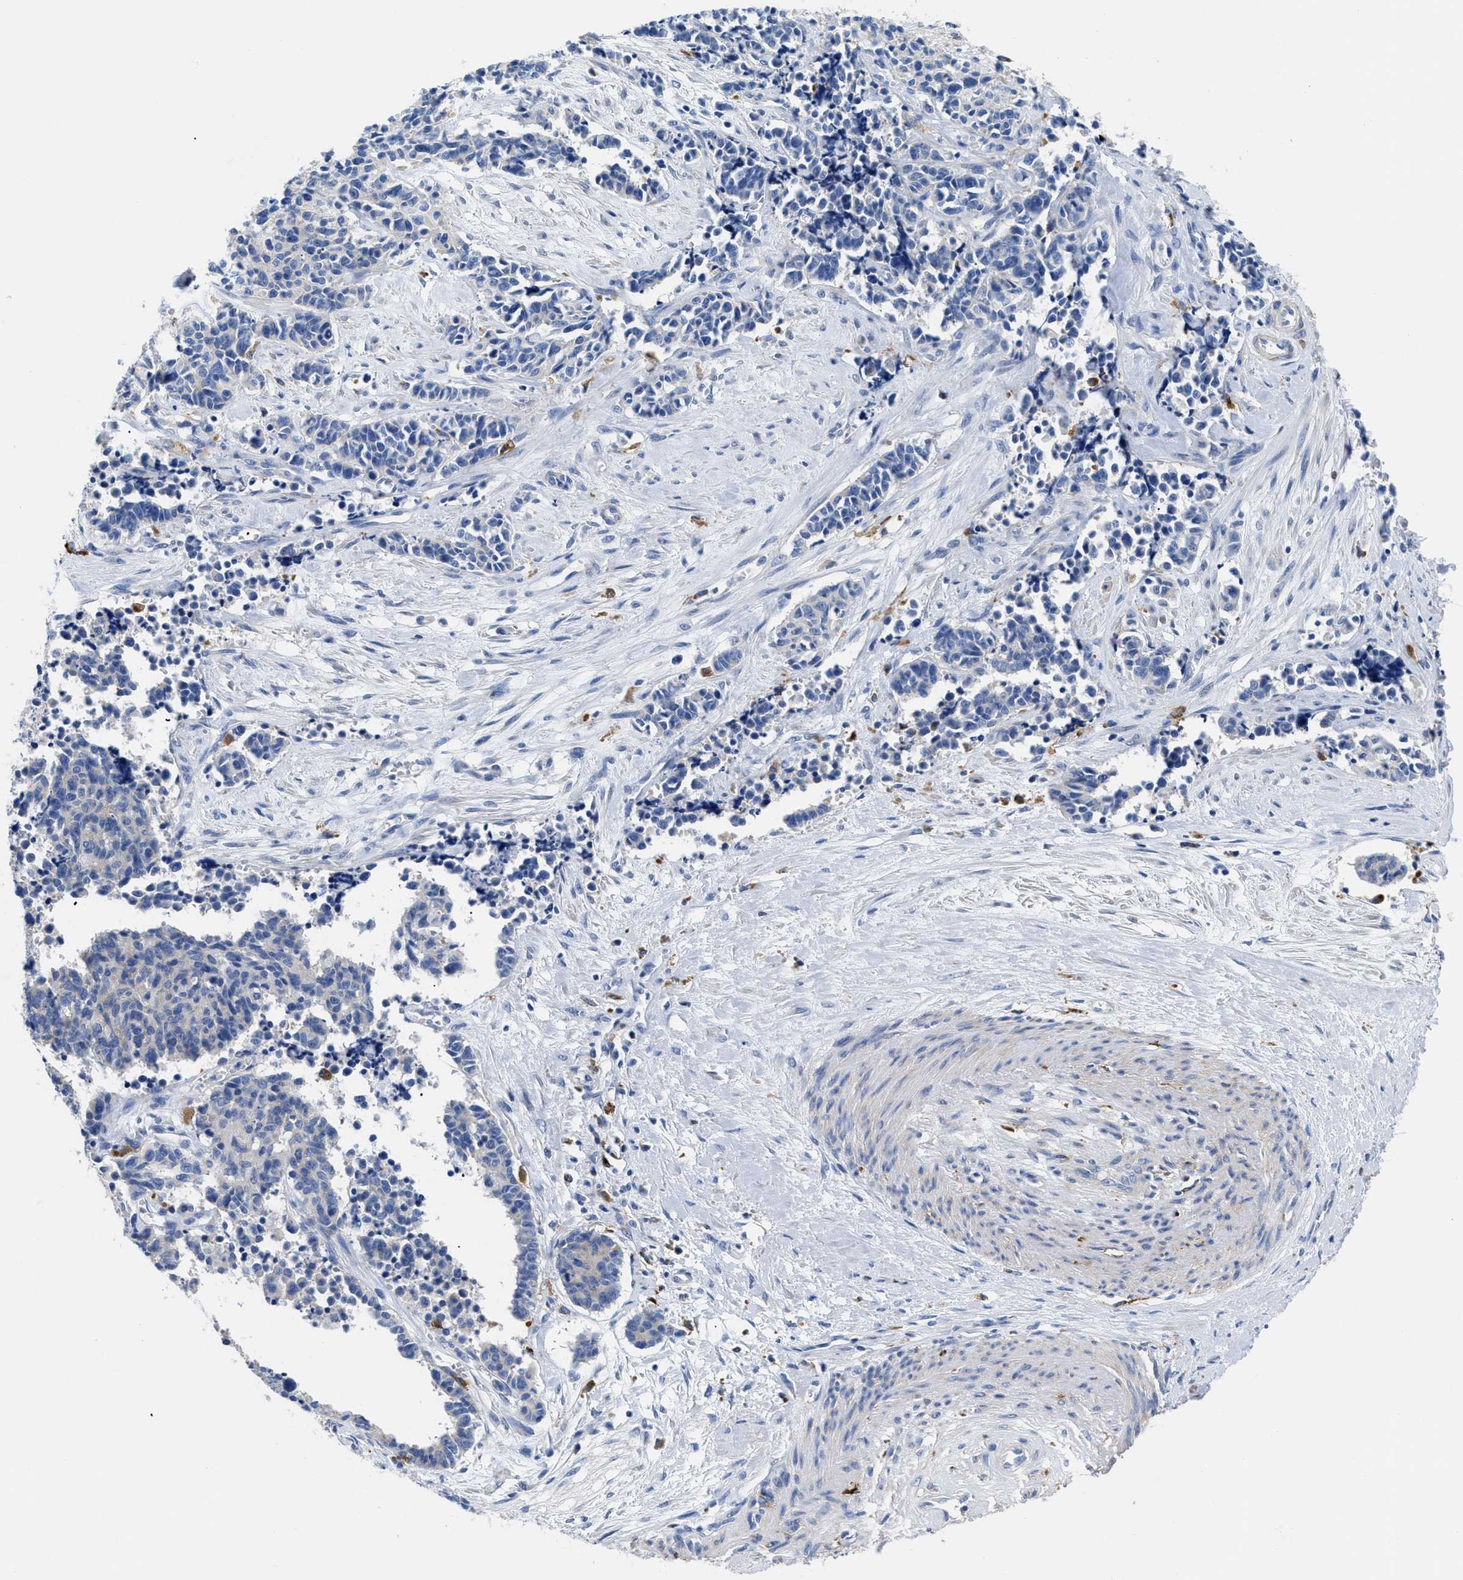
{"staining": {"intensity": "negative", "quantity": "none", "location": "none"}, "tissue": "cervical cancer", "cell_type": "Tumor cells", "image_type": "cancer", "snomed": [{"axis": "morphology", "description": "Squamous cell carcinoma, NOS"}, {"axis": "topography", "description": "Cervix"}], "caption": "Immunohistochemistry photomicrograph of neoplastic tissue: human cervical cancer stained with DAB (3,3'-diaminobenzidine) demonstrates no significant protein staining in tumor cells.", "gene": "HLA-DPA1", "patient": {"sex": "female", "age": 35}}